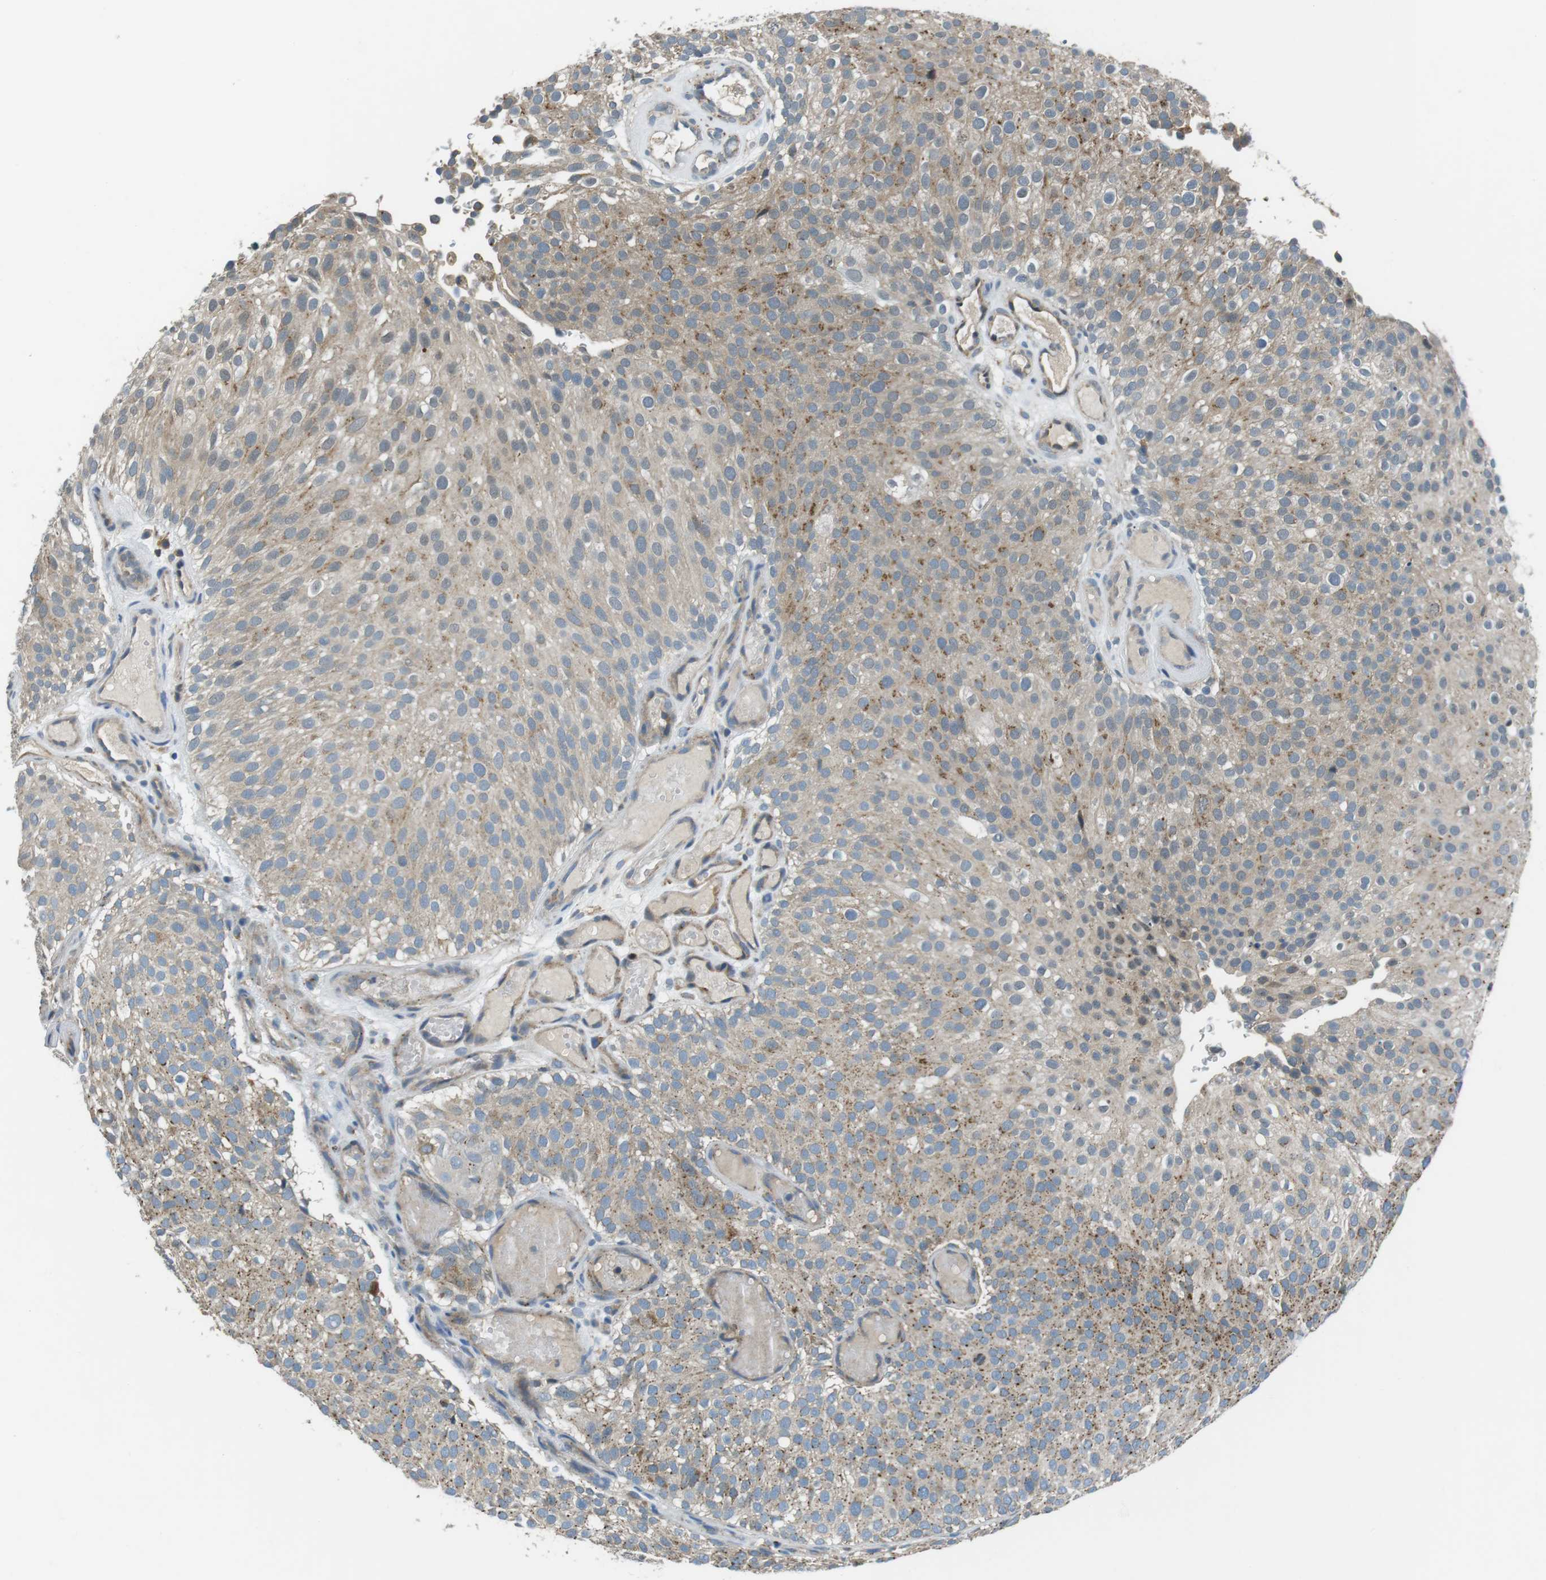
{"staining": {"intensity": "weak", "quantity": "25%-75%", "location": "cytoplasmic/membranous"}, "tissue": "urothelial cancer", "cell_type": "Tumor cells", "image_type": "cancer", "snomed": [{"axis": "morphology", "description": "Urothelial carcinoma, Low grade"}, {"axis": "topography", "description": "Urinary bladder"}], "caption": "Tumor cells show low levels of weak cytoplasmic/membranous expression in about 25%-75% of cells in low-grade urothelial carcinoma.", "gene": "FAM3B", "patient": {"sex": "male", "age": 78}}